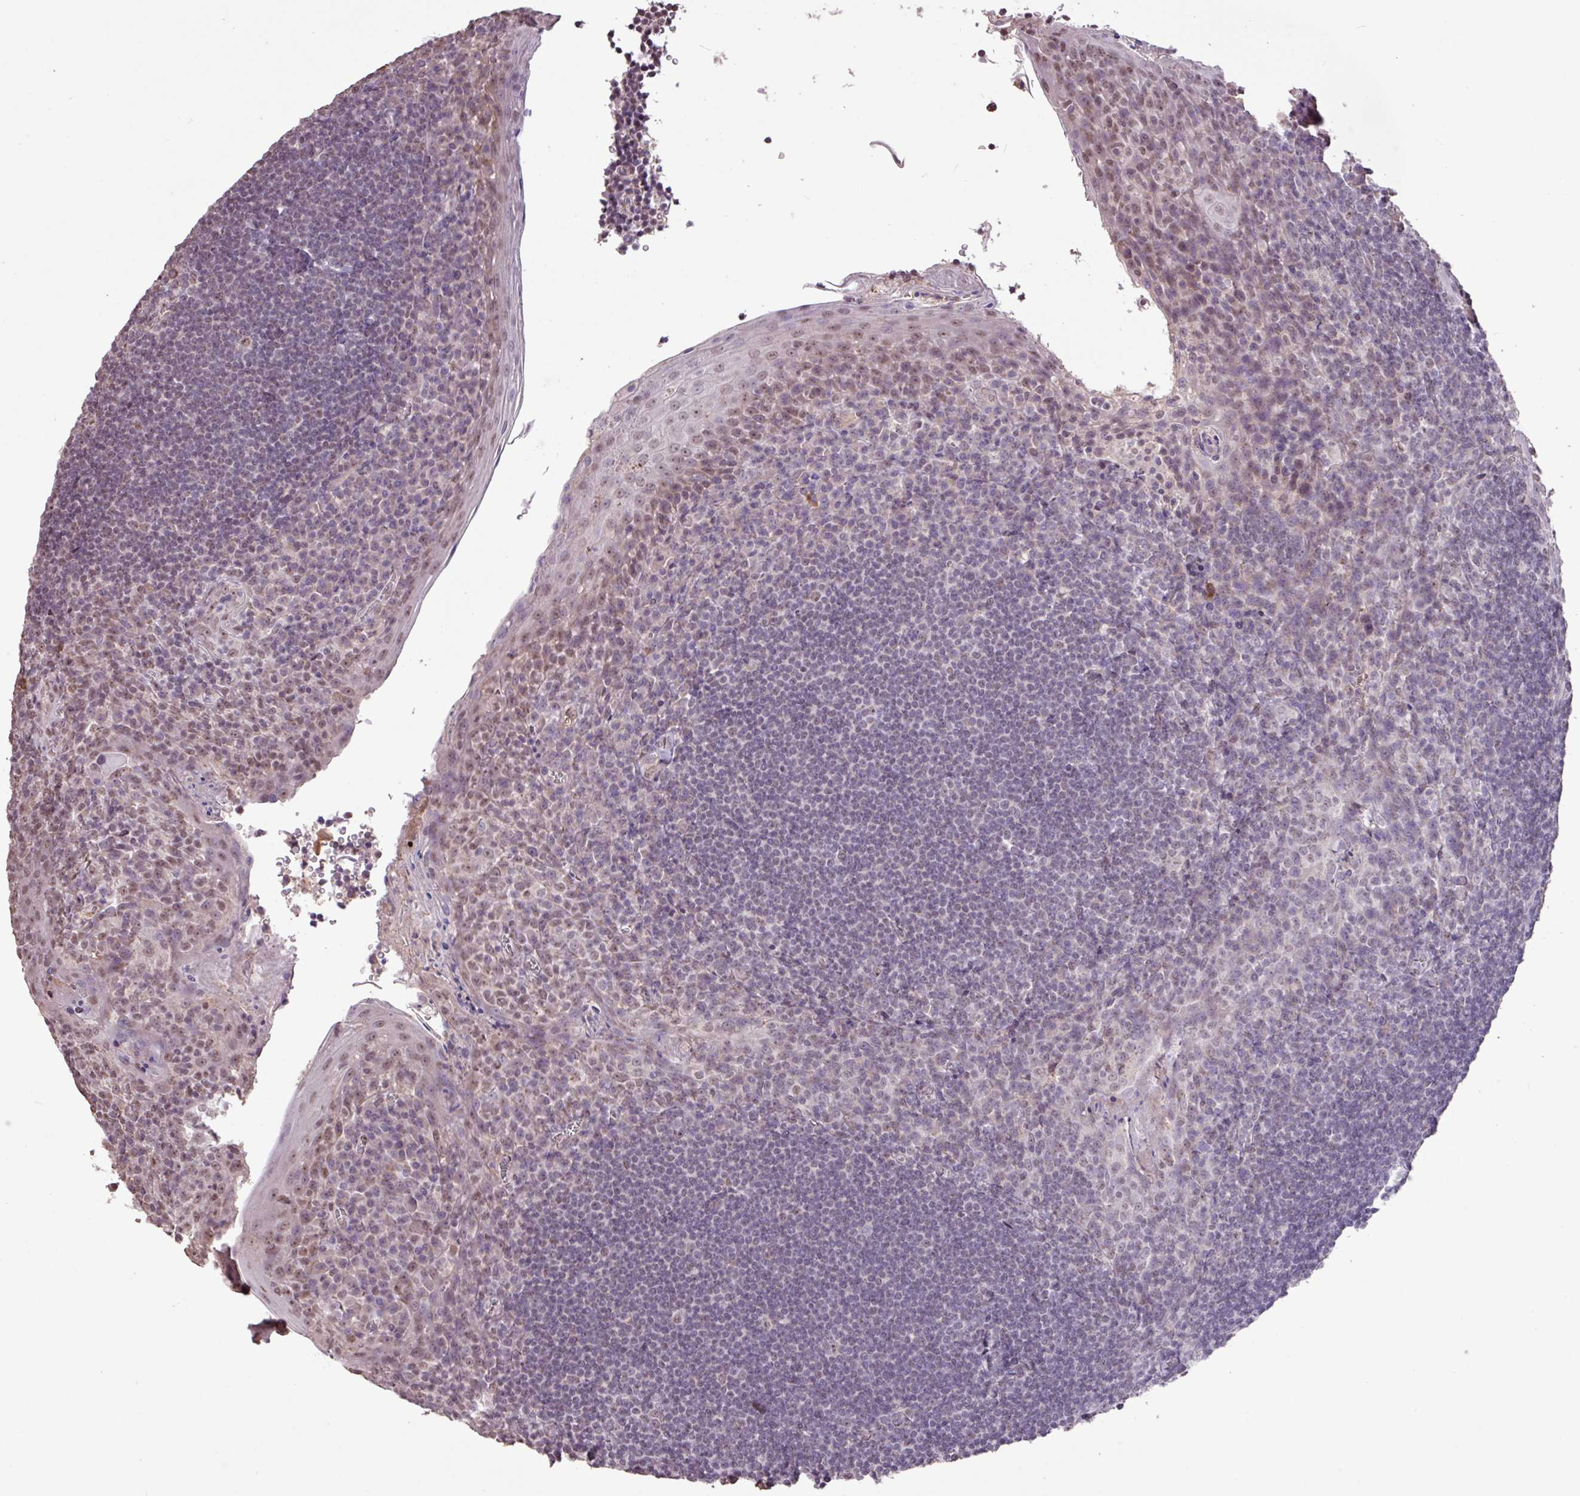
{"staining": {"intensity": "negative", "quantity": "none", "location": "none"}, "tissue": "tonsil", "cell_type": "Germinal center cells", "image_type": "normal", "snomed": [{"axis": "morphology", "description": "Normal tissue, NOS"}, {"axis": "topography", "description": "Tonsil"}], "caption": "IHC photomicrograph of benign tonsil stained for a protein (brown), which exhibits no staining in germinal center cells. (DAB IHC with hematoxylin counter stain).", "gene": "L3MBTL3", "patient": {"sex": "male", "age": 27}}